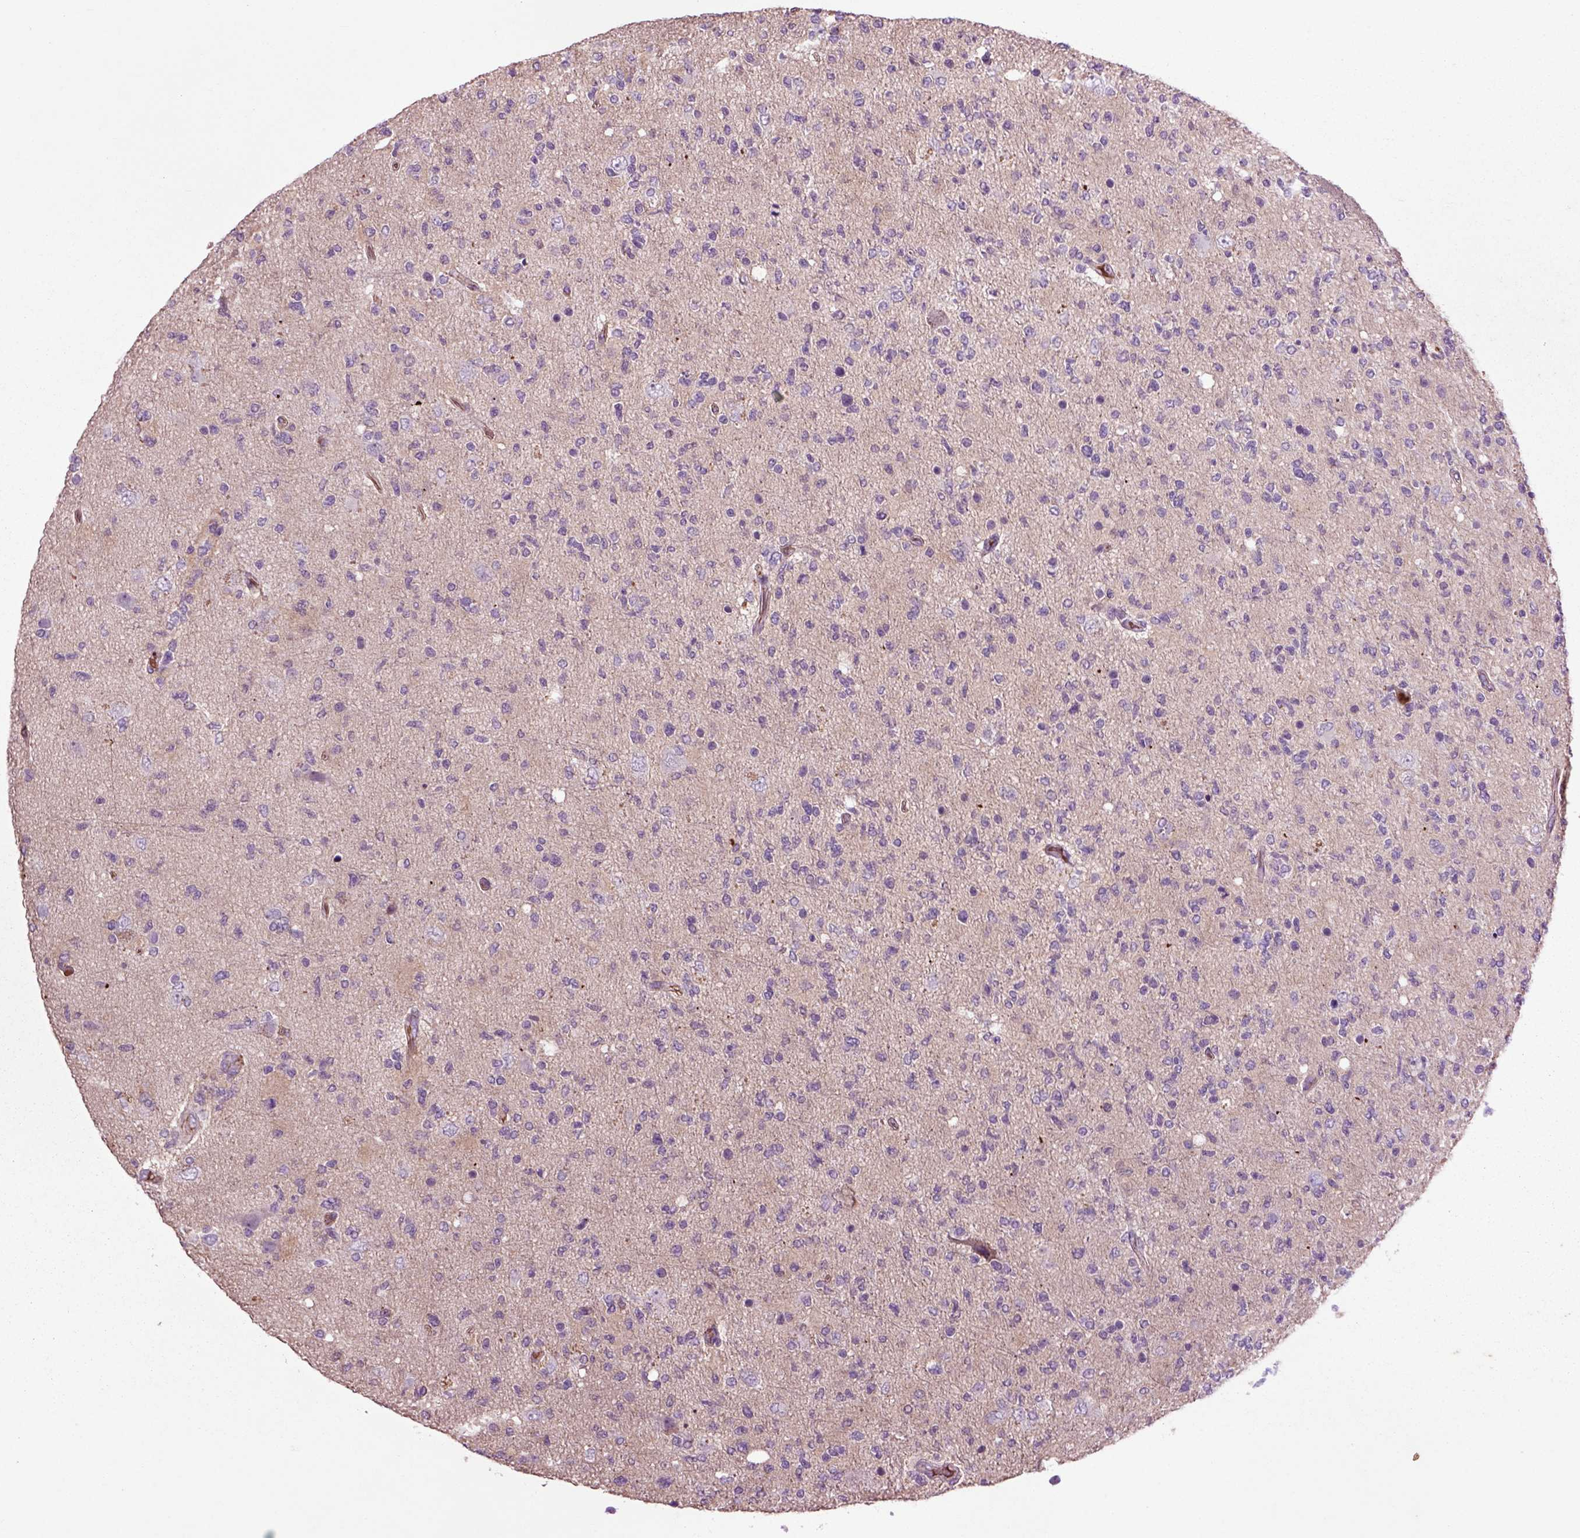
{"staining": {"intensity": "negative", "quantity": "none", "location": "none"}, "tissue": "glioma", "cell_type": "Tumor cells", "image_type": "cancer", "snomed": [{"axis": "morphology", "description": "Glioma, malignant, High grade"}, {"axis": "topography", "description": "Cerebral cortex"}], "caption": "High magnification brightfield microscopy of glioma stained with DAB (3,3'-diaminobenzidine) (brown) and counterstained with hematoxylin (blue): tumor cells show no significant staining. Brightfield microscopy of IHC stained with DAB (3,3'-diaminobenzidine) (brown) and hematoxylin (blue), captured at high magnification.", "gene": "SPON1", "patient": {"sex": "male", "age": 70}}